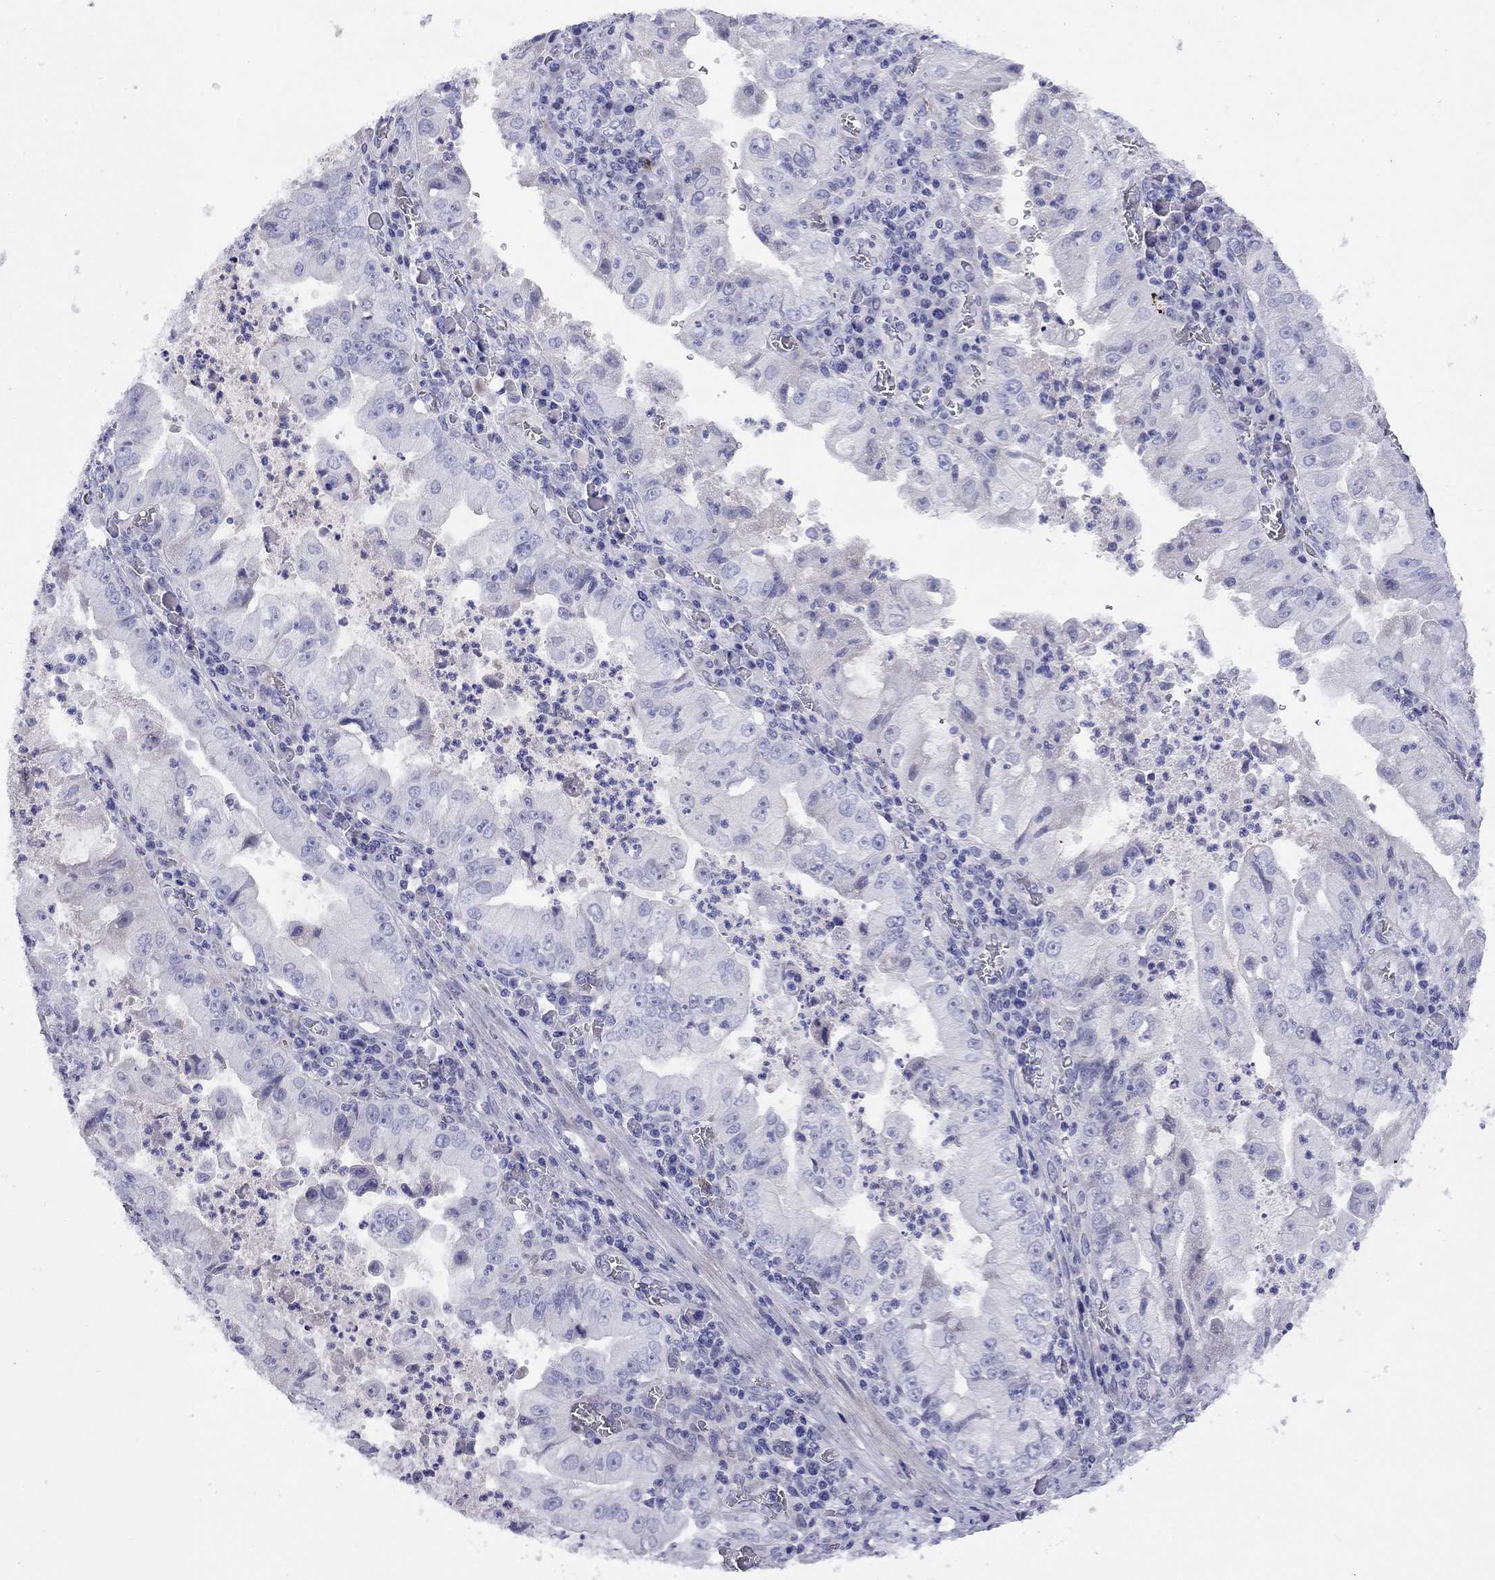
{"staining": {"intensity": "negative", "quantity": "none", "location": "none"}, "tissue": "stomach cancer", "cell_type": "Tumor cells", "image_type": "cancer", "snomed": [{"axis": "morphology", "description": "Adenocarcinoma, NOS"}, {"axis": "topography", "description": "Stomach"}], "caption": "Tumor cells are negative for protein expression in human stomach cancer.", "gene": "CMYA5", "patient": {"sex": "male", "age": 76}}